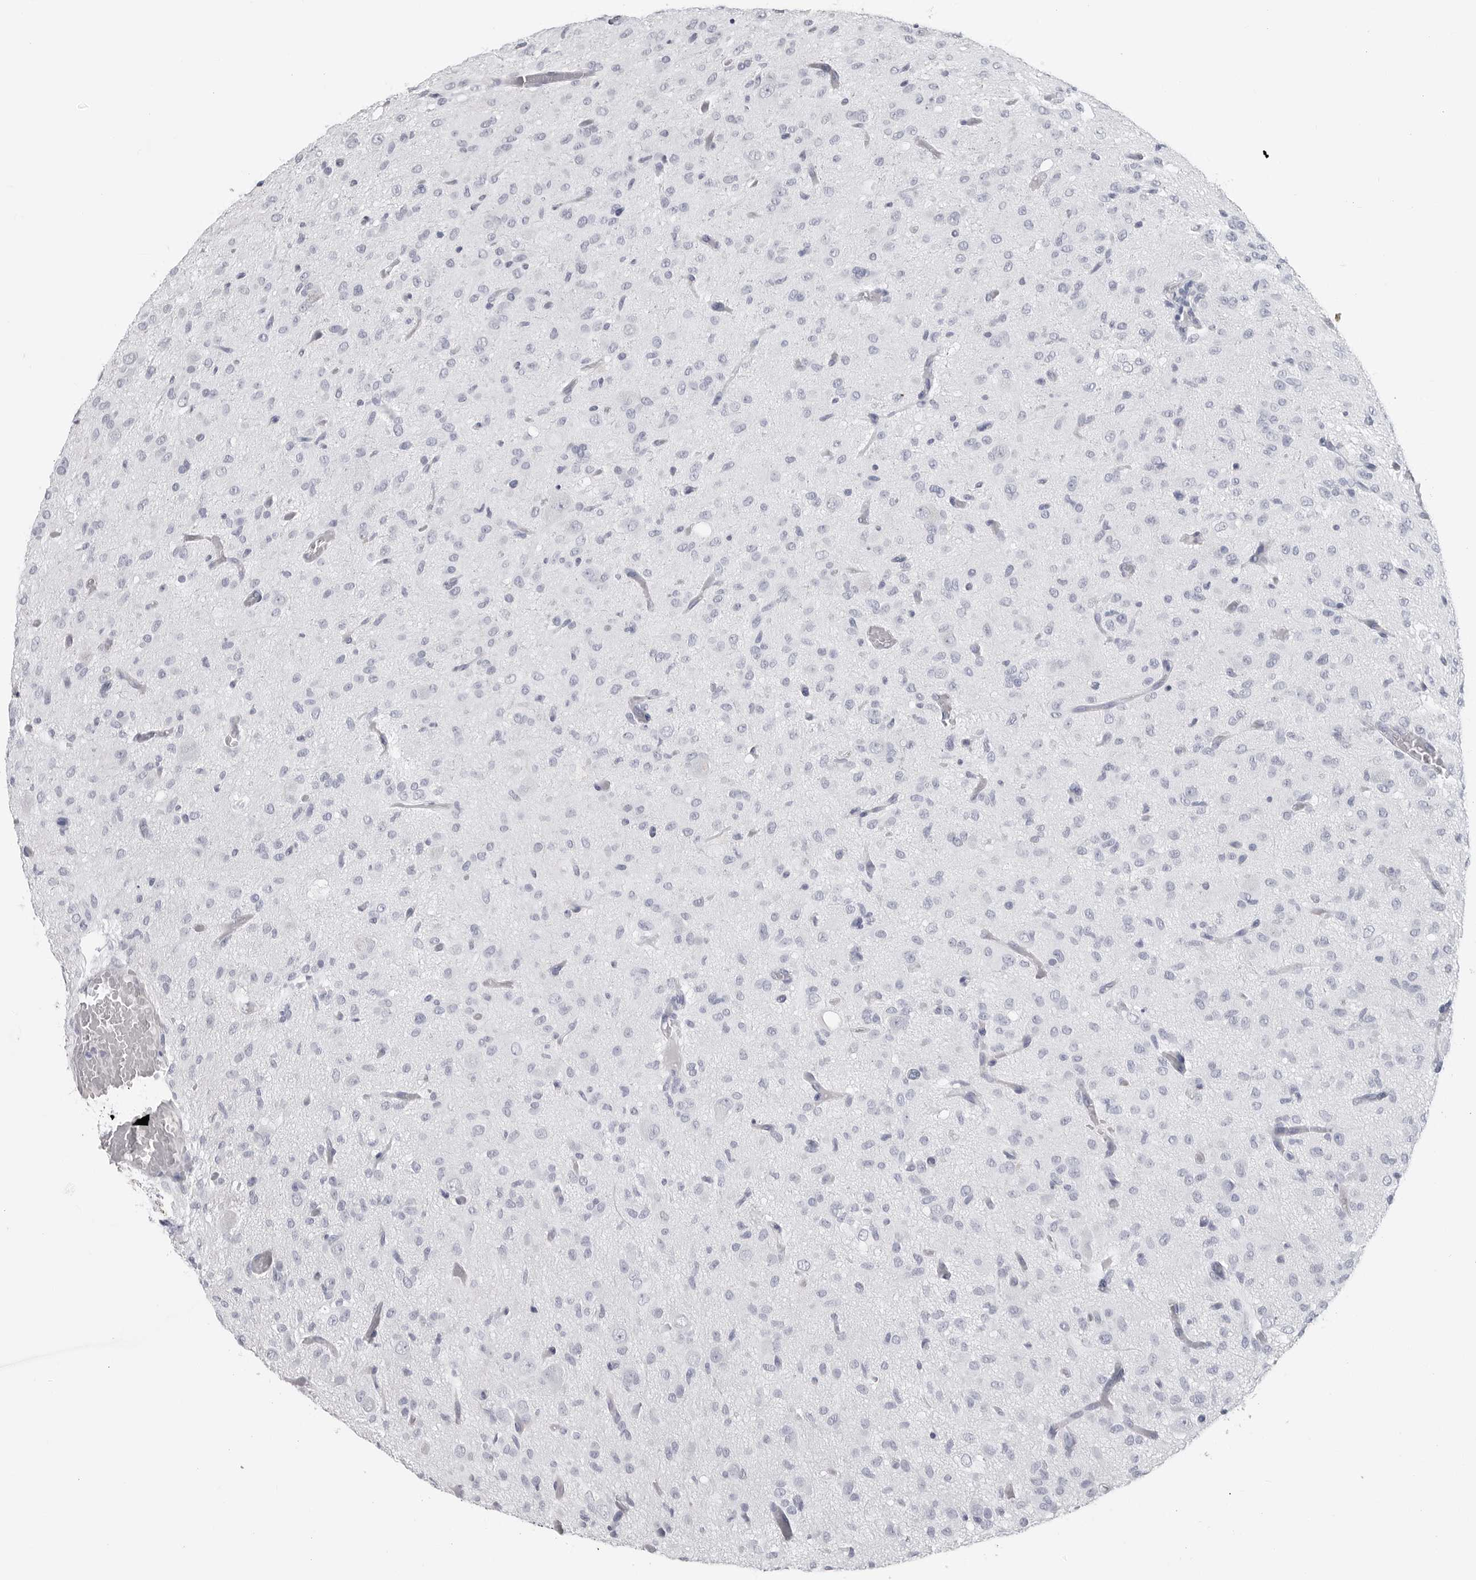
{"staining": {"intensity": "negative", "quantity": "none", "location": "none"}, "tissue": "glioma", "cell_type": "Tumor cells", "image_type": "cancer", "snomed": [{"axis": "morphology", "description": "Glioma, malignant, High grade"}, {"axis": "topography", "description": "Brain"}], "caption": "Image shows no protein staining in tumor cells of glioma tissue. Nuclei are stained in blue.", "gene": "CSH1", "patient": {"sex": "female", "age": 59}}